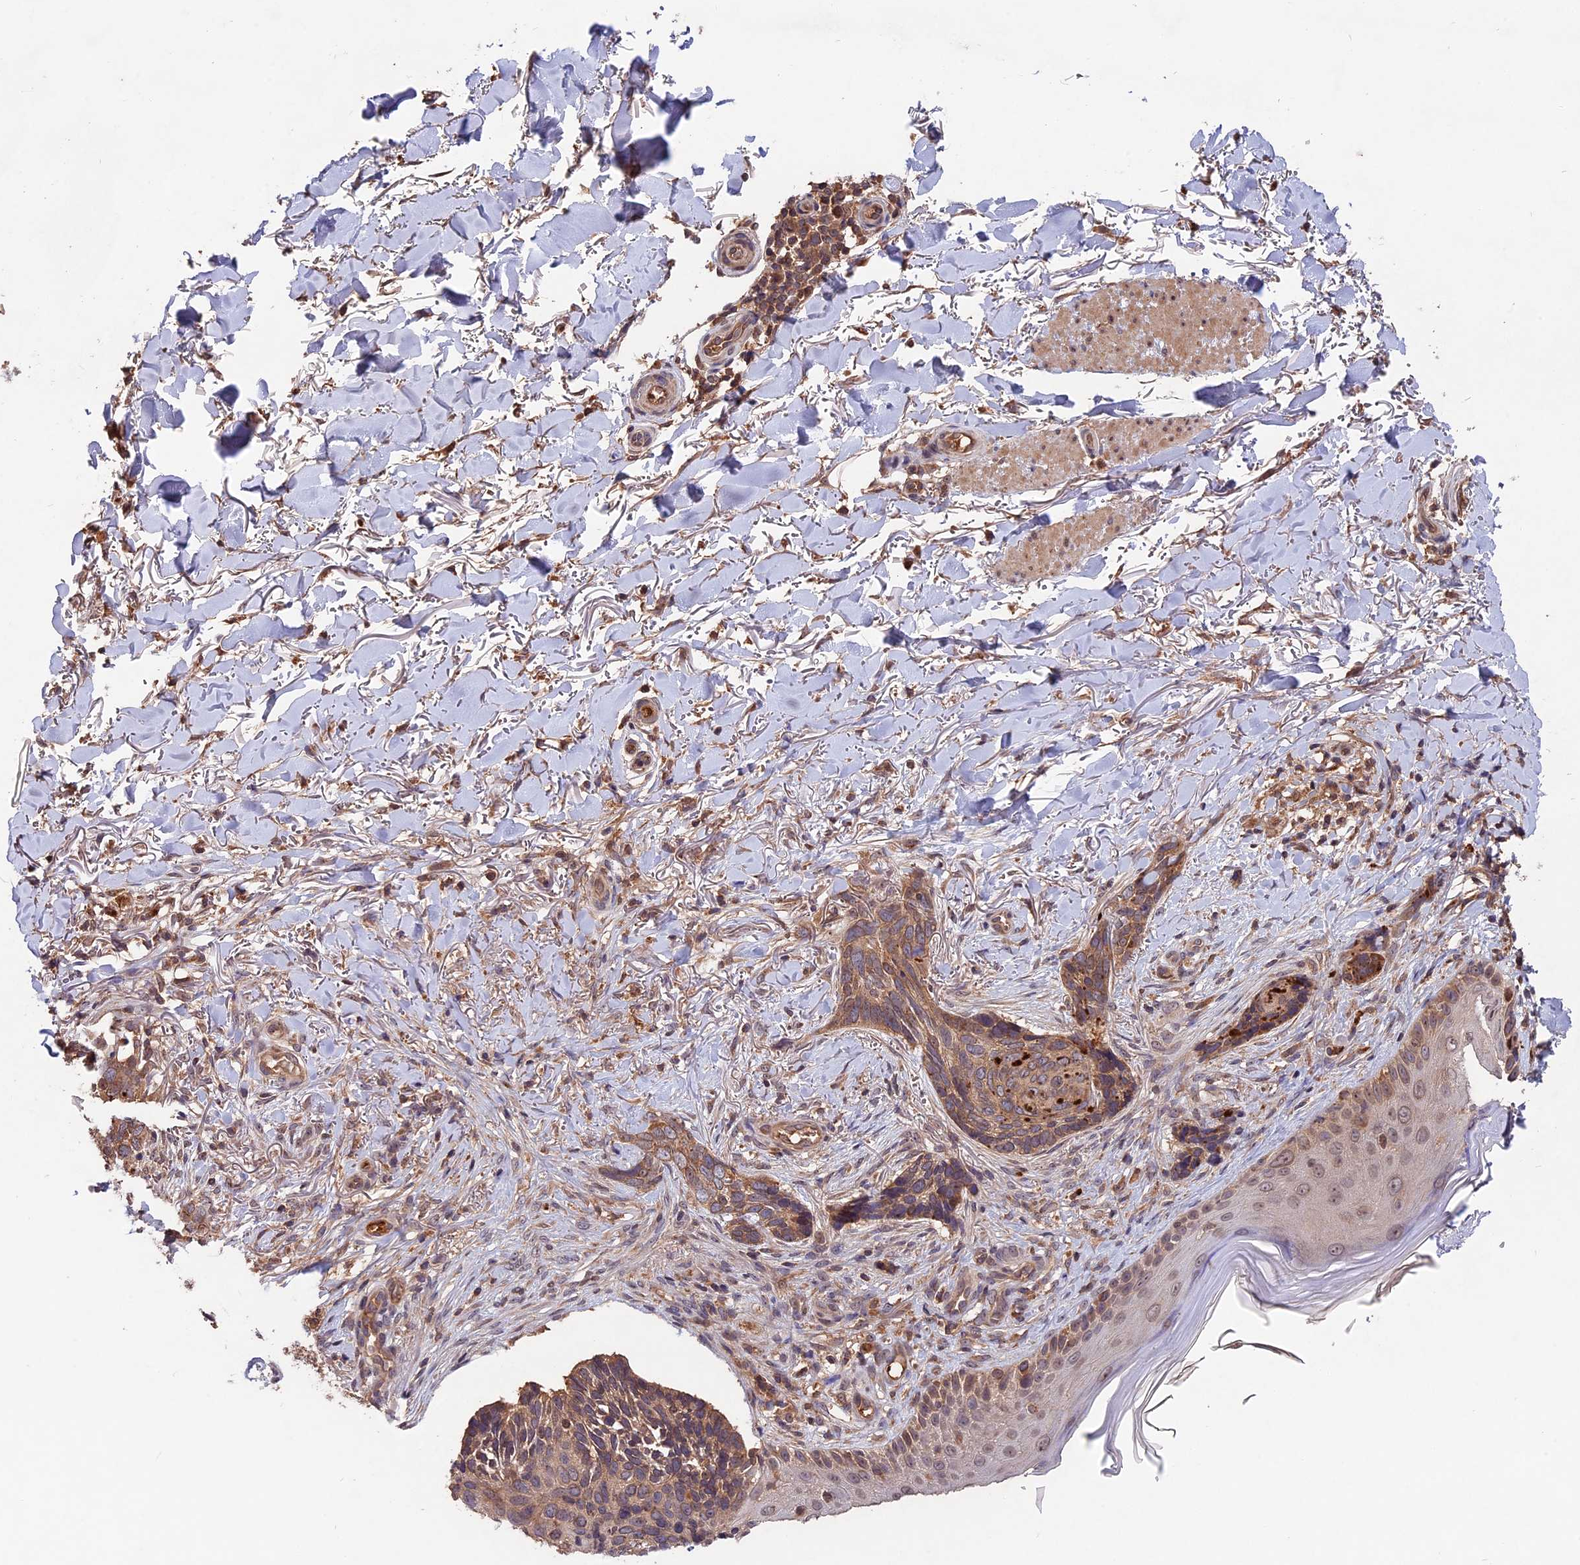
{"staining": {"intensity": "moderate", "quantity": ">75%", "location": "cytoplasmic/membranous"}, "tissue": "skin cancer", "cell_type": "Tumor cells", "image_type": "cancer", "snomed": [{"axis": "morphology", "description": "Normal tissue, NOS"}, {"axis": "morphology", "description": "Basal cell carcinoma"}, {"axis": "topography", "description": "Skin"}], "caption": "A photomicrograph of human skin cancer (basal cell carcinoma) stained for a protein displays moderate cytoplasmic/membranous brown staining in tumor cells. (DAB (3,3'-diaminobenzidine) = brown stain, brightfield microscopy at high magnification).", "gene": "CHAC1", "patient": {"sex": "female", "age": 67}}